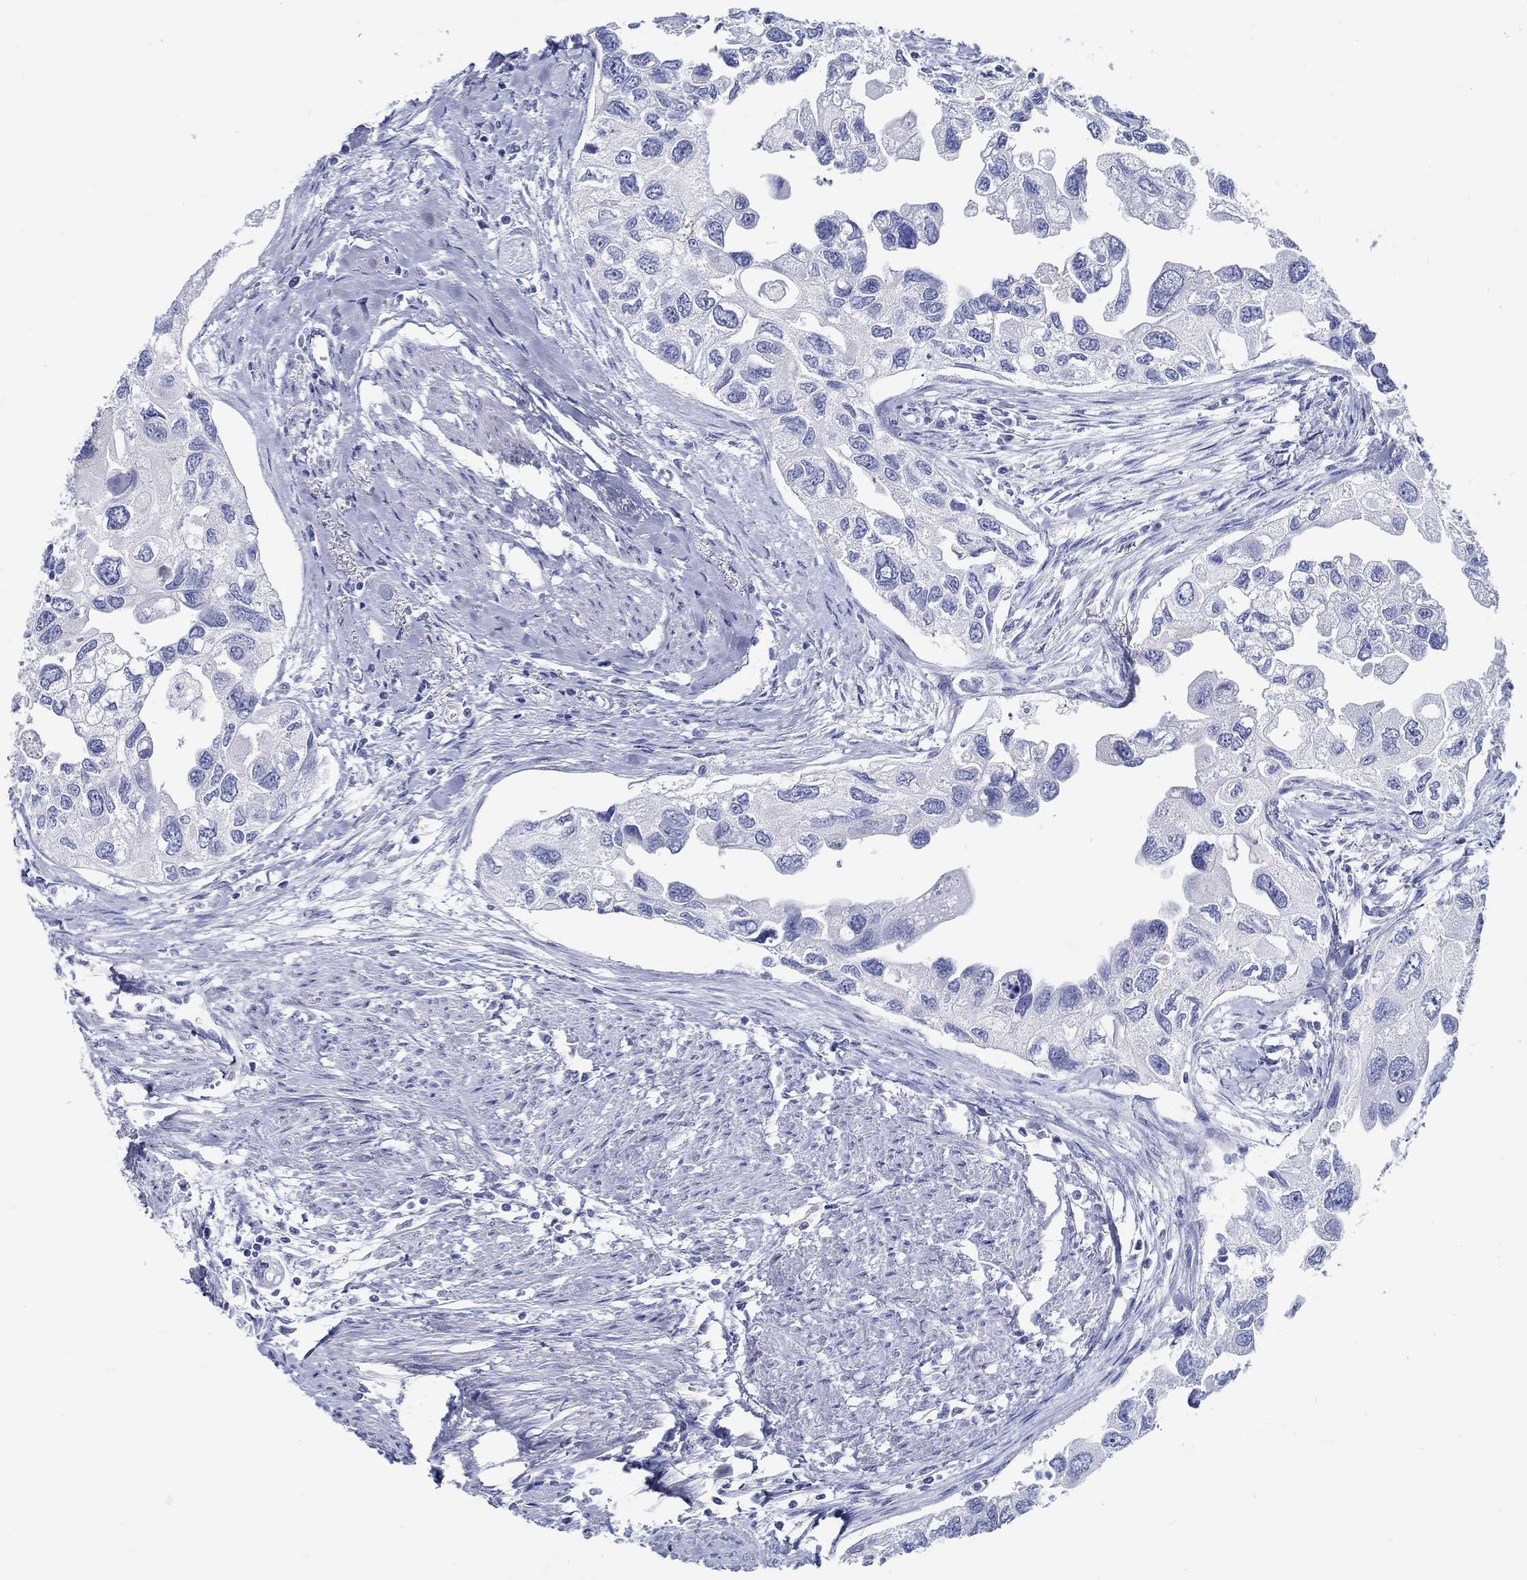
{"staining": {"intensity": "negative", "quantity": "none", "location": "none"}, "tissue": "urothelial cancer", "cell_type": "Tumor cells", "image_type": "cancer", "snomed": [{"axis": "morphology", "description": "Urothelial carcinoma, High grade"}, {"axis": "topography", "description": "Urinary bladder"}], "caption": "Human urothelial cancer stained for a protein using IHC exhibits no staining in tumor cells.", "gene": "FBXO2", "patient": {"sex": "male", "age": 59}}